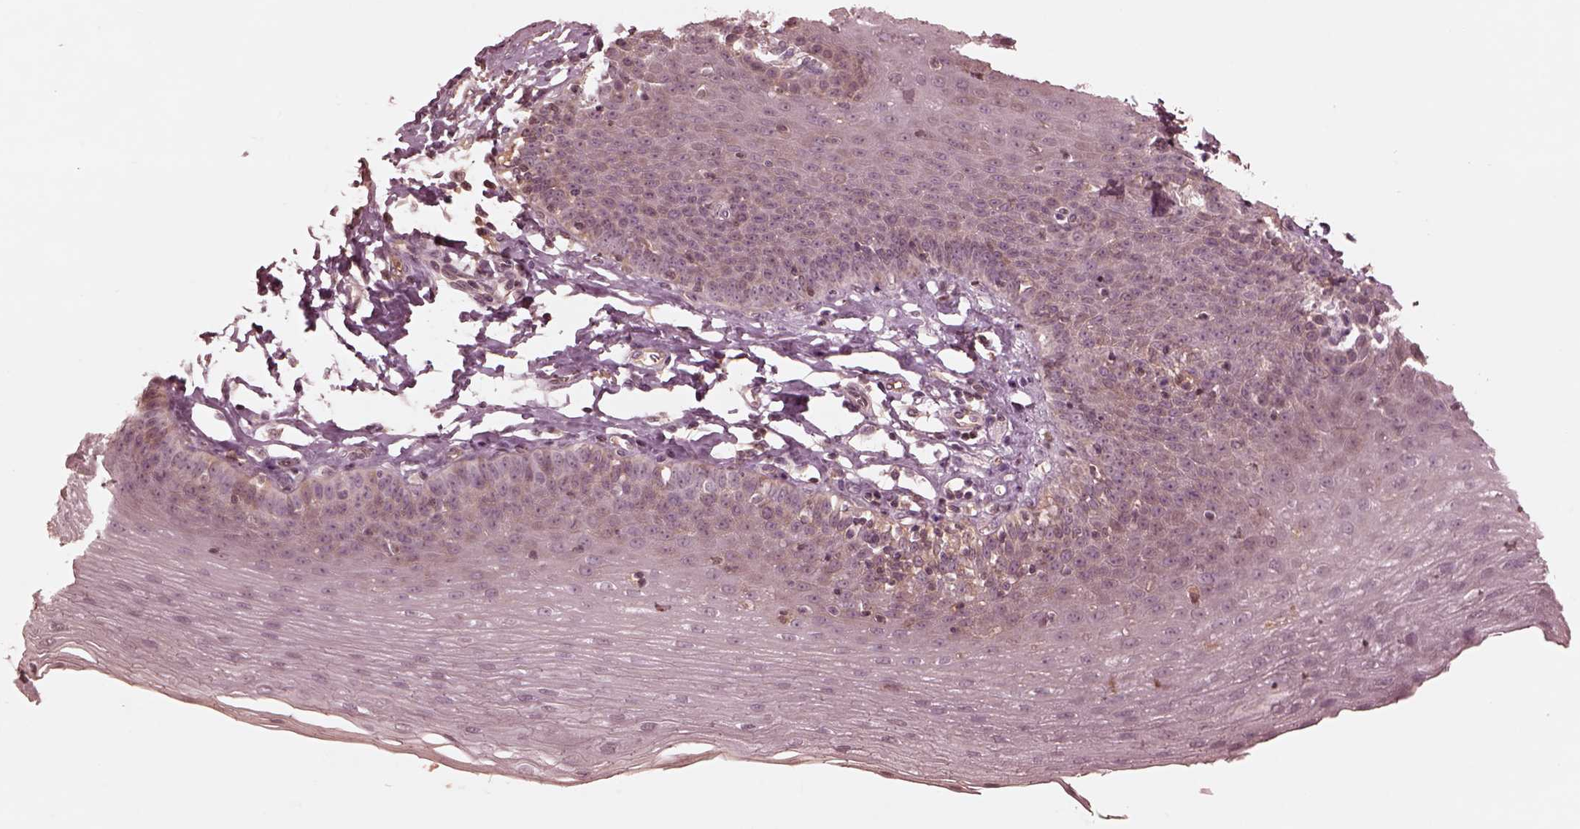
{"staining": {"intensity": "negative", "quantity": "none", "location": "none"}, "tissue": "esophagus", "cell_type": "Squamous epithelial cells", "image_type": "normal", "snomed": [{"axis": "morphology", "description": "Normal tissue, NOS"}, {"axis": "topography", "description": "Esophagus"}], "caption": "Immunohistochemistry histopathology image of unremarkable human esophagus stained for a protein (brown), which displays no staining in squamous epithelial cells.", "gene": "TF", "patient": {"sex": "female", "age": 81}}